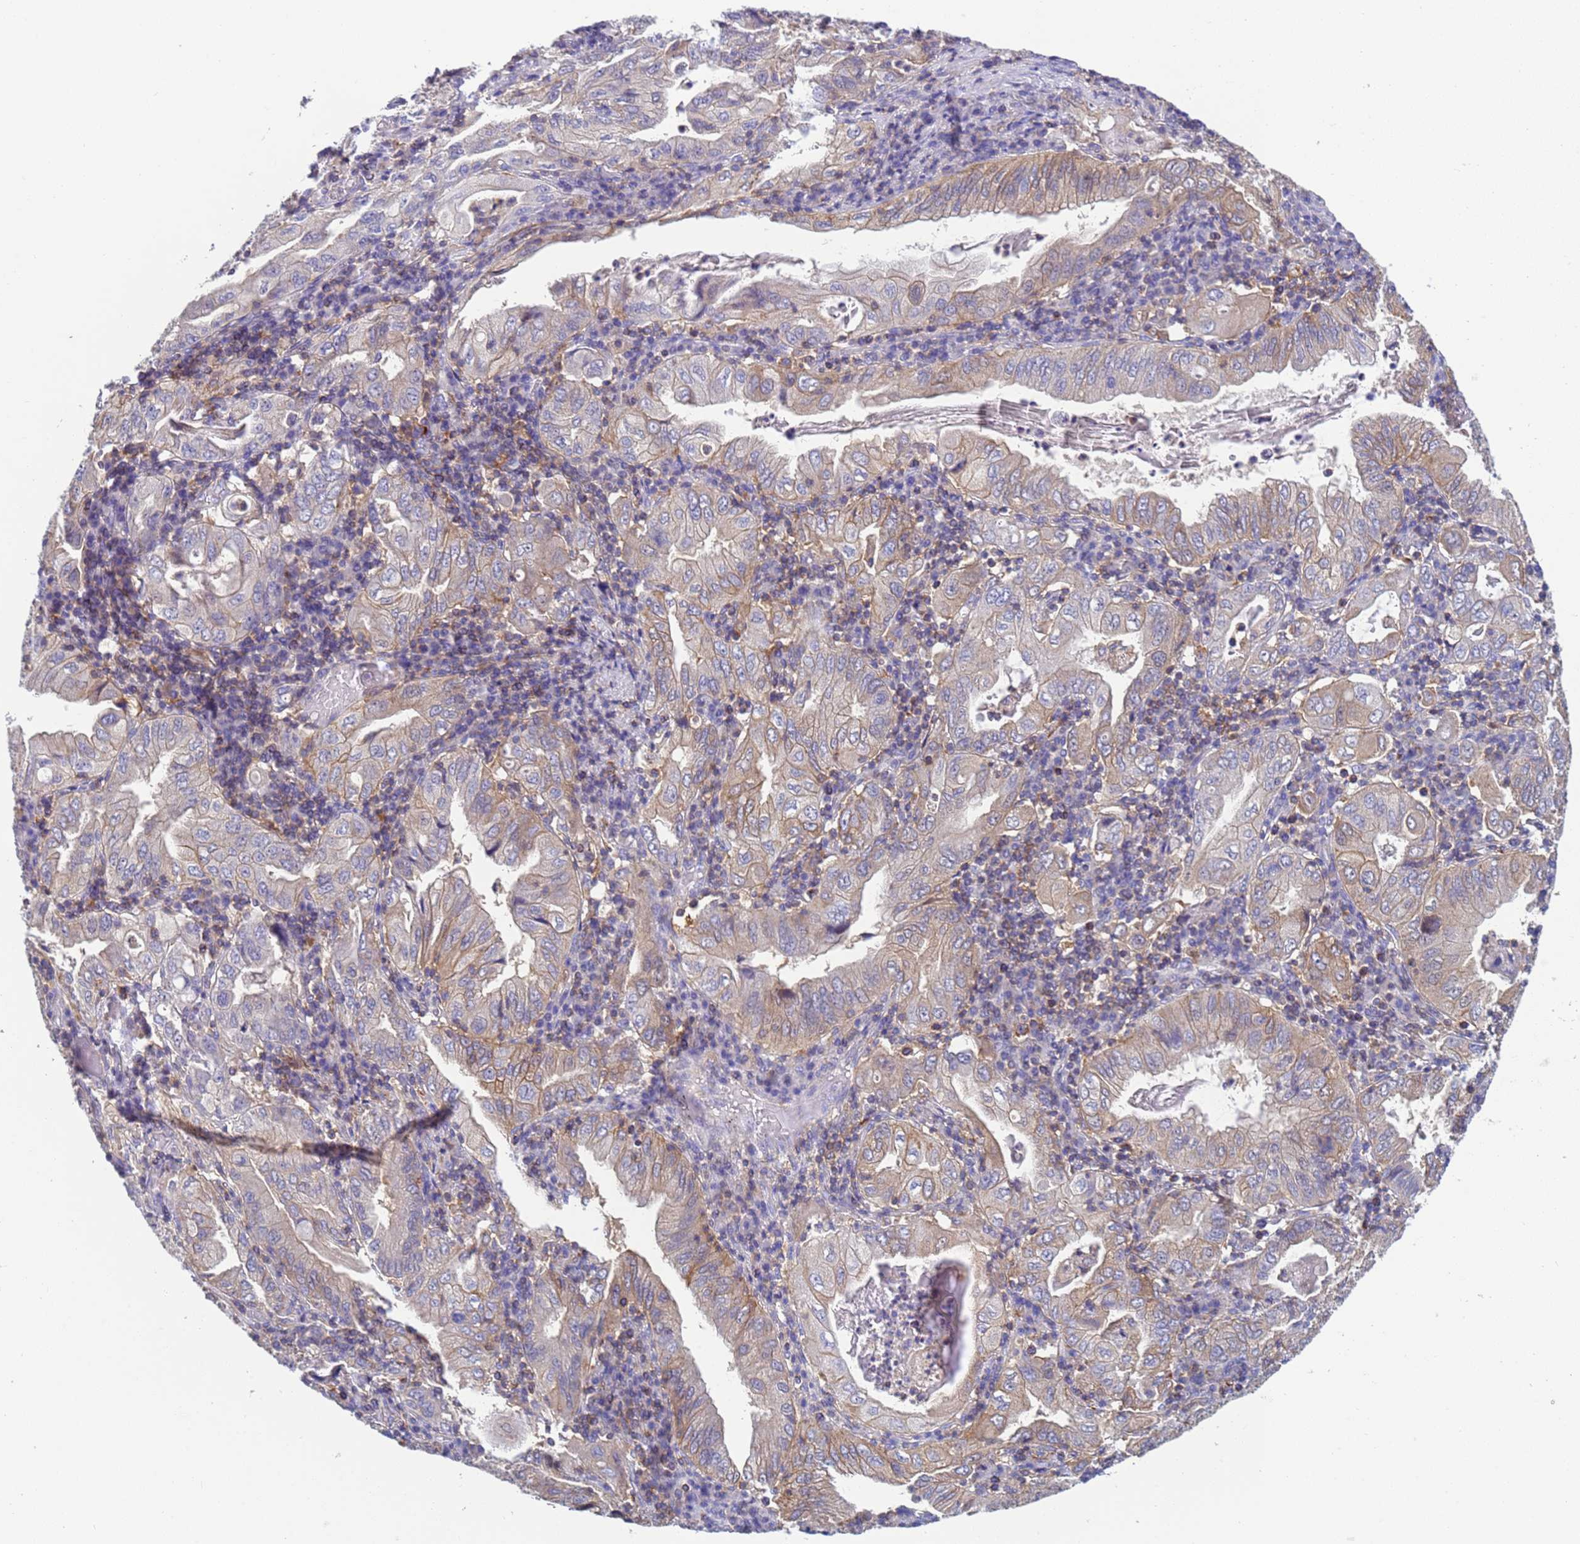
{"staining": {"intensity": "weak", "quantity": "<25%", "location": "cytoplasmic/membranous"}, "tissue": "stomach cancer", "cell_type": "Tumor cells", "image_type": "cancer", "snomed": [{"axis": "morphology", "description": "Normal tissue, NOS"}, {"axis": "morphology", "description": "Adenocarcinoma, NOS"}, {"axis": "topography", "description": "Esophagus"}, {"axis": "topography", "description": "Stomach, upper"}, {"axis": "topography", "description": "Peripheral nerve tissue"}], "caption": "A photomicrograph of stomach cancer (adenocarcinoma) stained for a protein demonstrates no brown staining in tumor cells.", "gene": "KLHL13", "patient": {"sex": "male", "age": 62}}